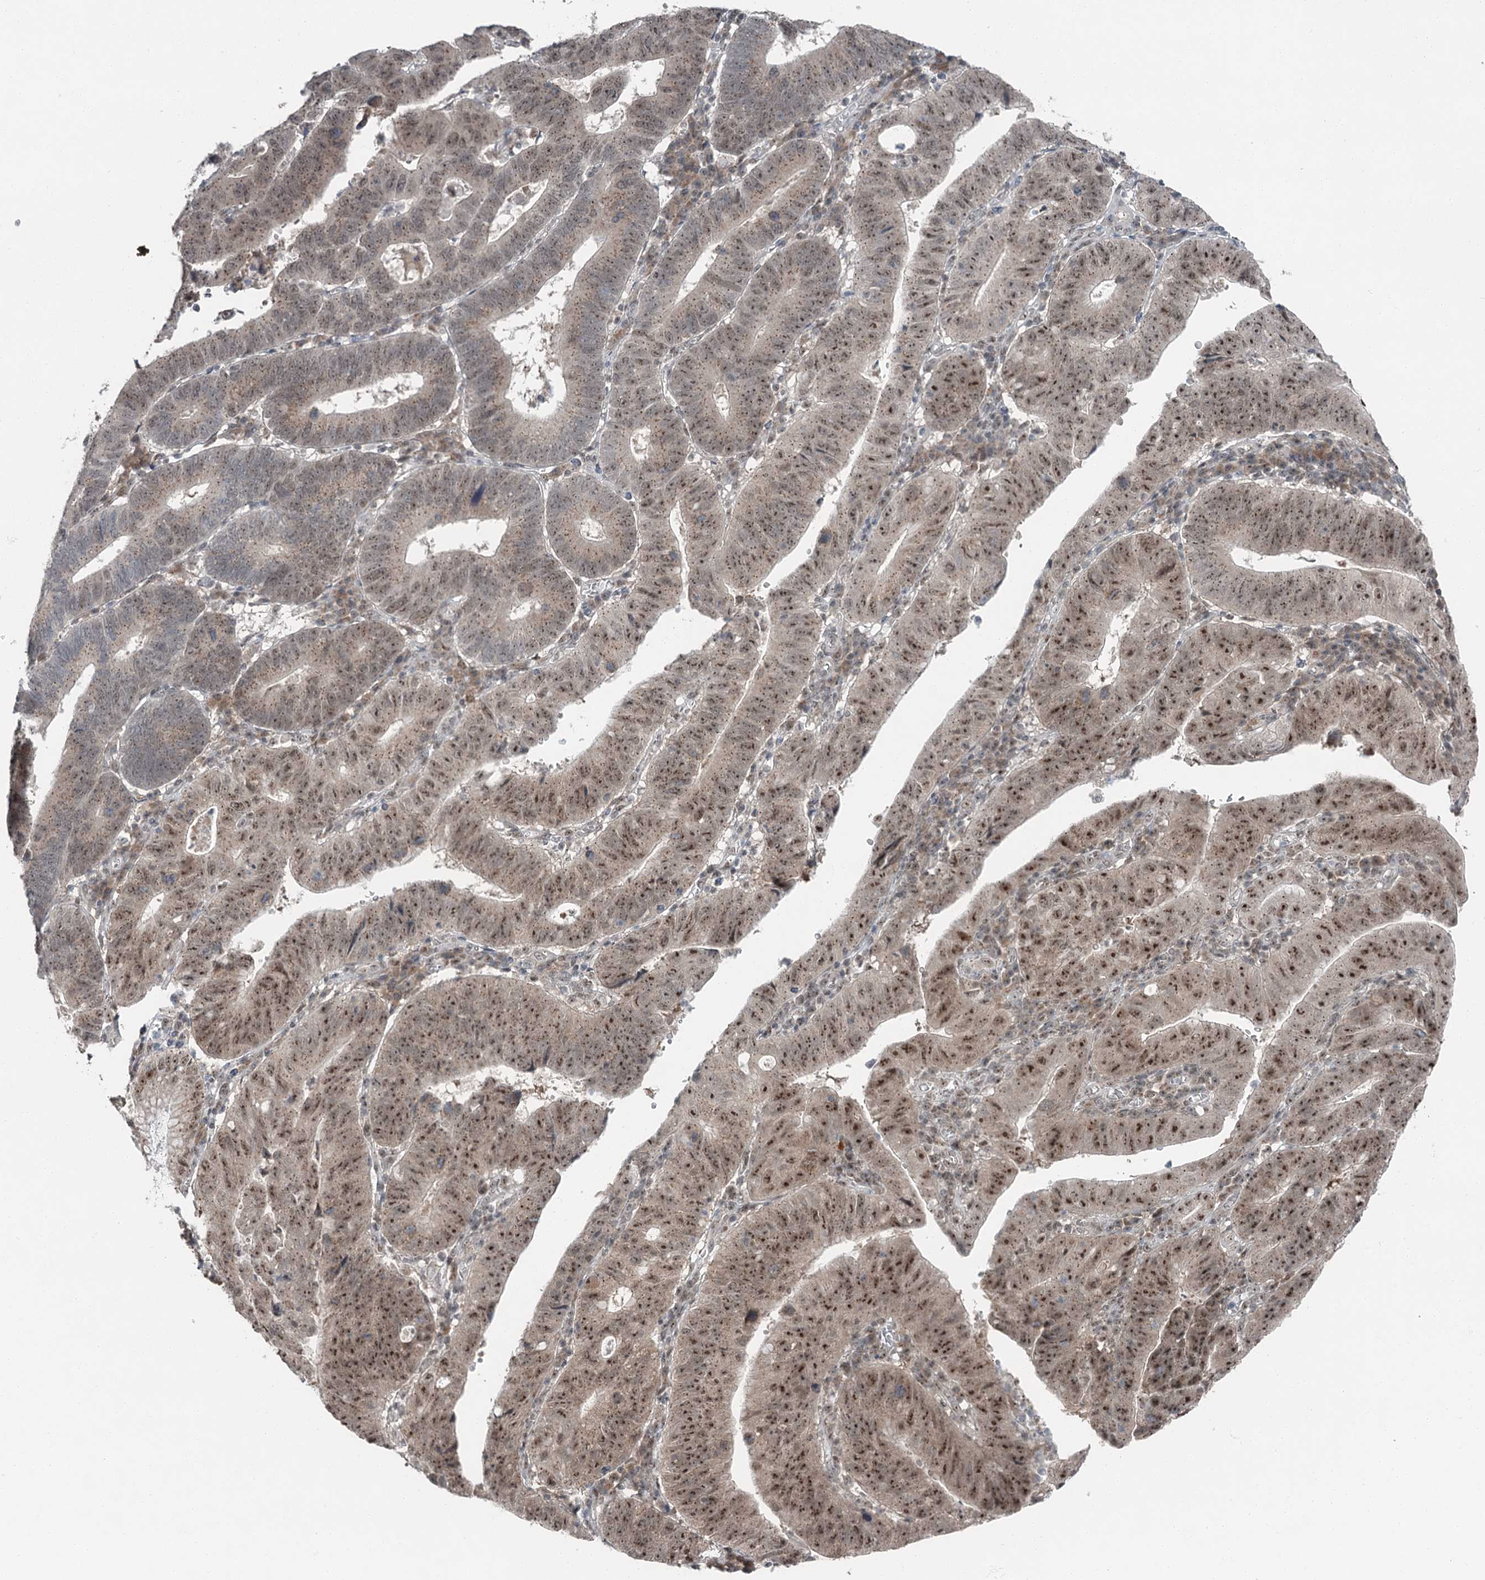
{"staining": {"intensity": "moderate", "quantity": "25%-75%", "location": "nuclear"}, "tissue": "stomach cancer", "cell_type": "Tumor cells", "image_type": "cancer", "snomed": [{"axis": "morphology", "description": "Adenocarcinoma, NOS"}, {"axis": "topography", "description": "Stomach"}], "caption": "This histopathology image displays IHC staining of human stomach cancer, with medium moderate nuclear positivity in about 25%-75% of tumor cells.", "gene": "EXOSC1", "patient": {"sex": "male", "age": 59}}